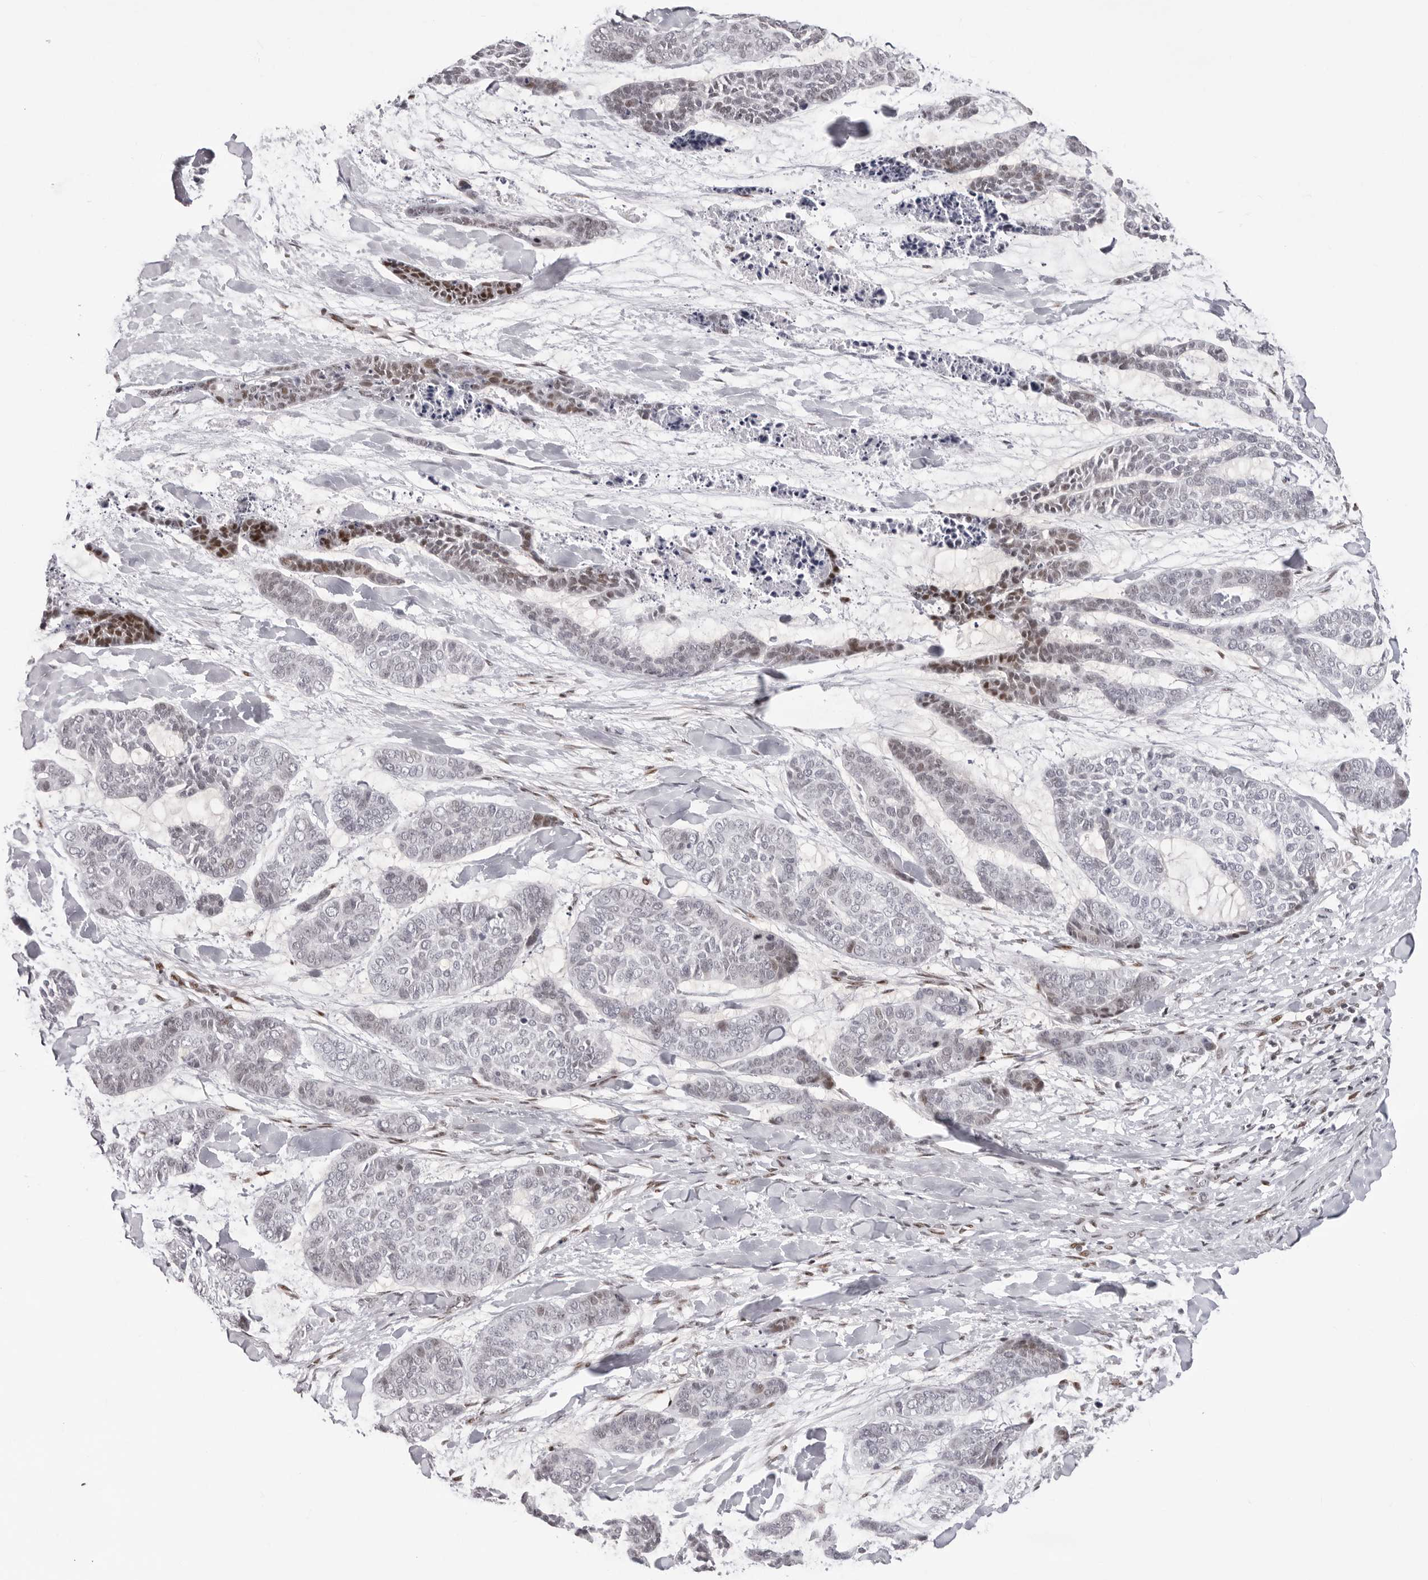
{"staining": {"intensity": "moderate", "quantity": "<25%", "location": "nuclear"}, "tissue": "skin cancer", "cell_type": "Tumor cells", "image_type": "cancer", "snomed": [{"axis": "morphology", "description": "Basal cell carcinoma"}, {"axis": "topography", "description": "Skin"}], "caption": "Skin cancer (basal cell carcinoma) tissue displays moderate nuclear staining in about <25% of tumor cells The staining was performed using DAB to visualize the protein expression in brown, while the nuclei were stained in blue with hematoxylin (Magnification: 20x).", "gene": "NTPCR", "patient": {"sex": "female", "age": 64}}